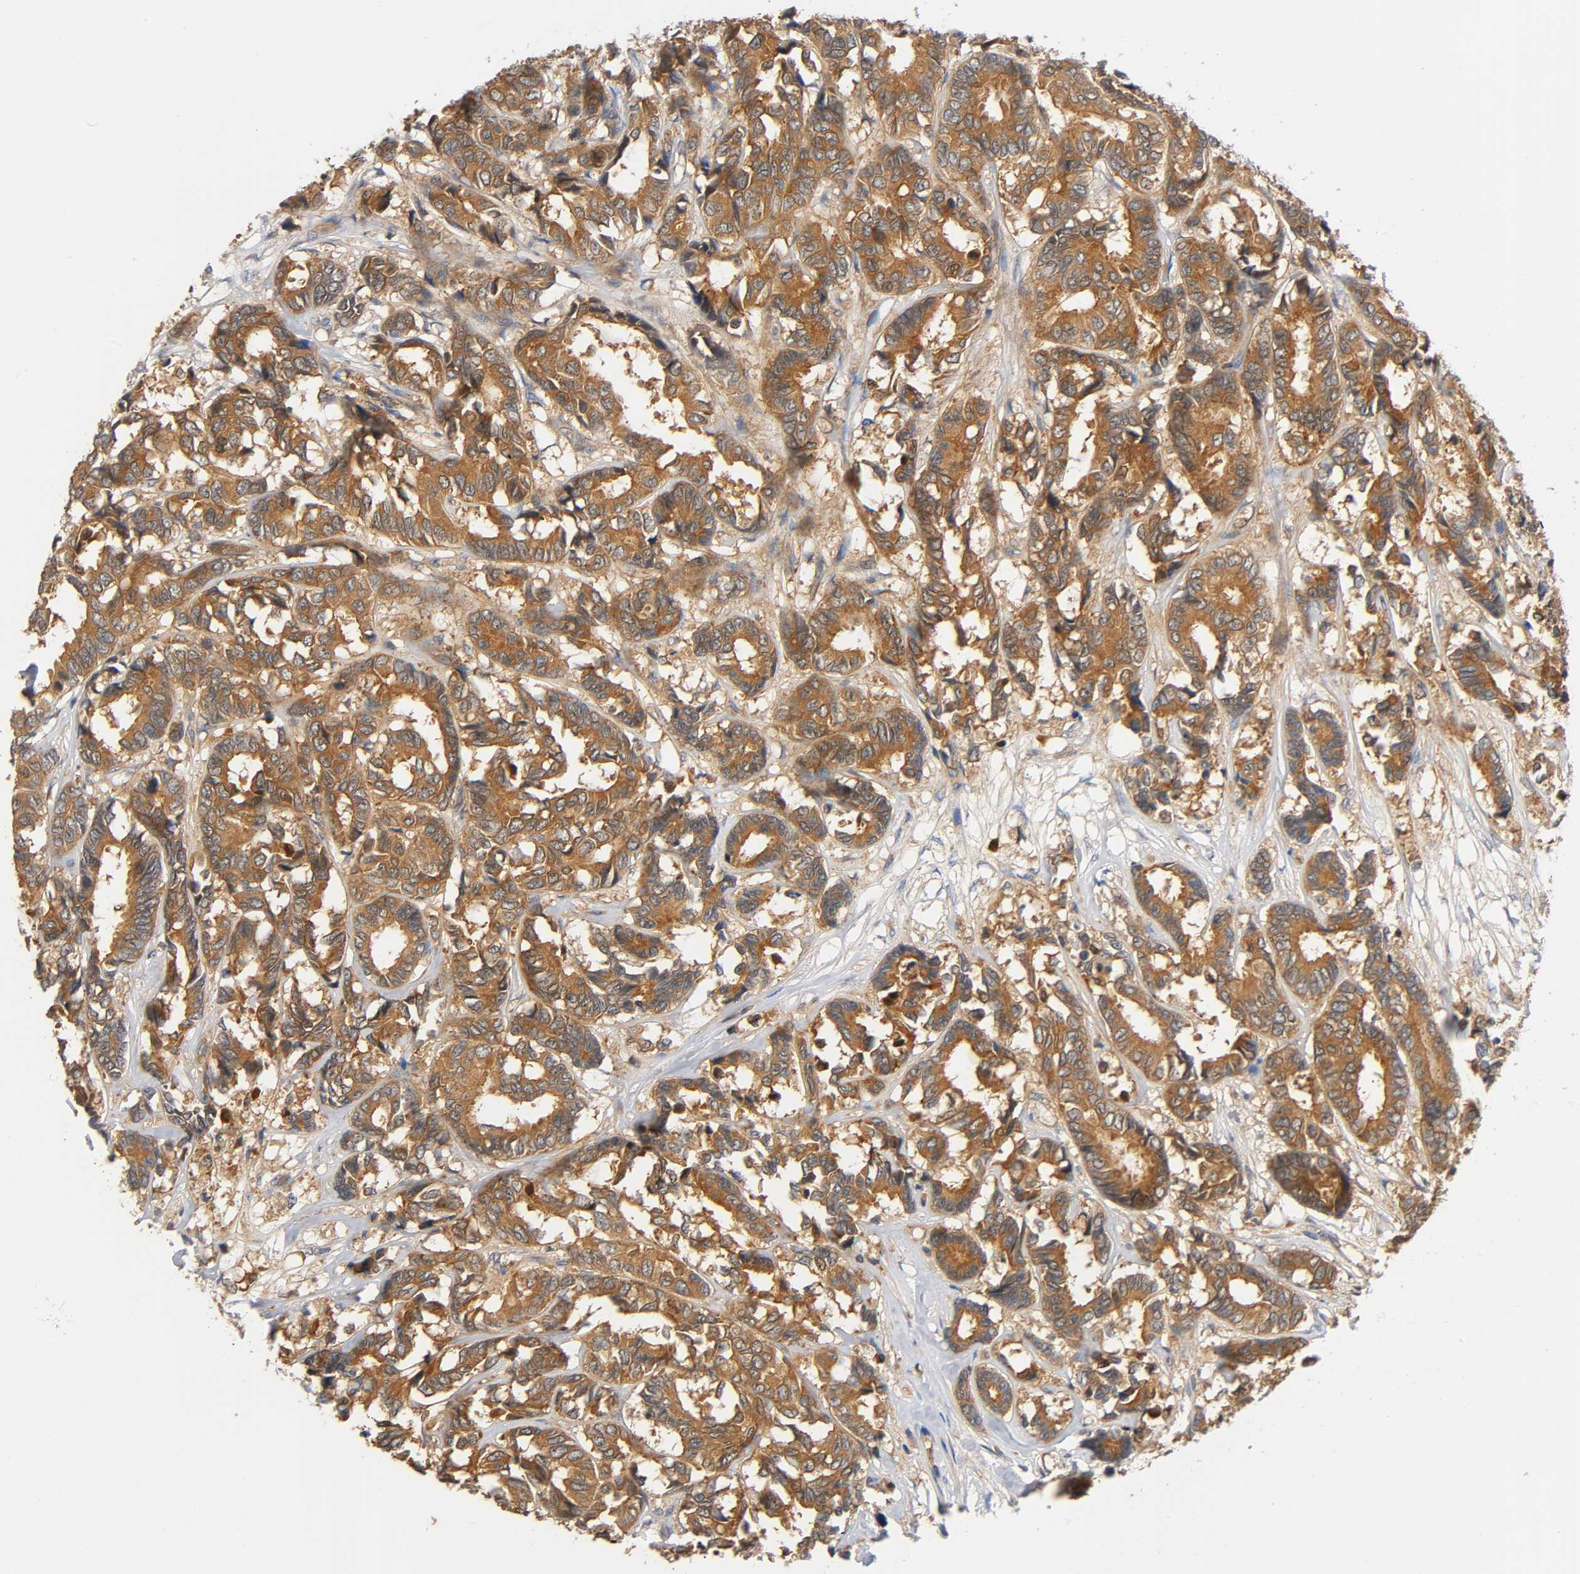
{"staining": {"intensity": "strong", "quantity": ">75%", "location": "cytoplasmic/membranous"}, "tissue": "breast cancer", "cell_type": "Tumor cells", "image_type": "cancer", "snomed": [{"axis": "morphology", "description": "Duct carcinoma"}, {"axis": "topography", "description": "Breast"}], "caption": "Human invasive ductal carcinoma (breast) stained with a protein marker exhibits strong staining in tumor cells.", "gene": "PRKAB1", "patient": {"sex": "female", "age": 87}}